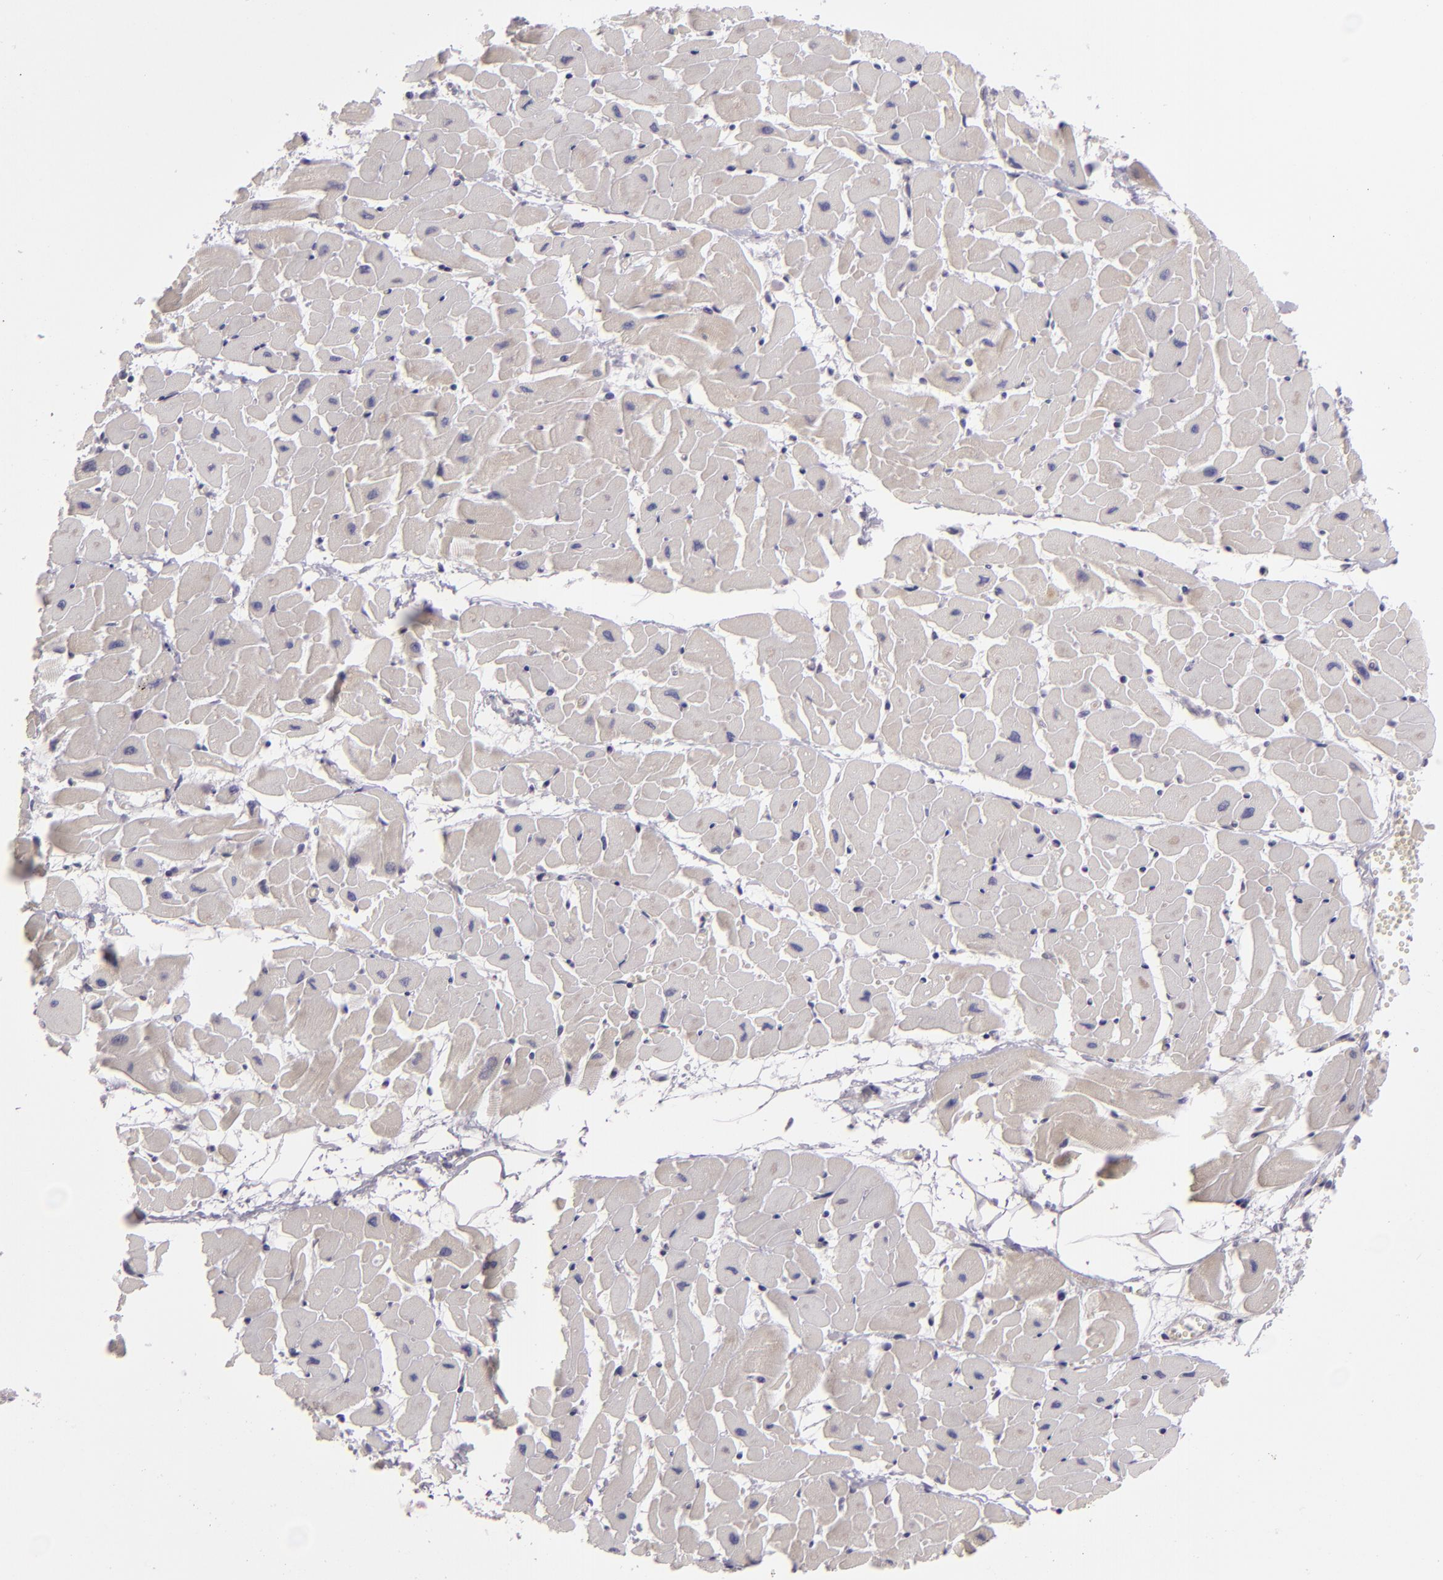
{"staining": {"intensity": "weak", "quantity": "25%-75%", "location": "cytoplasmic/membranous"}, "tissue": "heart muscle", "cell_type": "Cardiomyocytes", "image_type": "normal", "snomed": [{"axis": "morphology", "description": "Normal tissue, NOS"}, {"axis": "topography", "description": "Heart"}], "caption": "Weak cytoplasmic/membranous staining for a protein is seen in about 25%-75% of cardiomyocytes of unremarkable heart muscle using immunohistochemistry (IHC).", "gene": "EGFL6", "patient": {"sex": "female", "age": 19}}